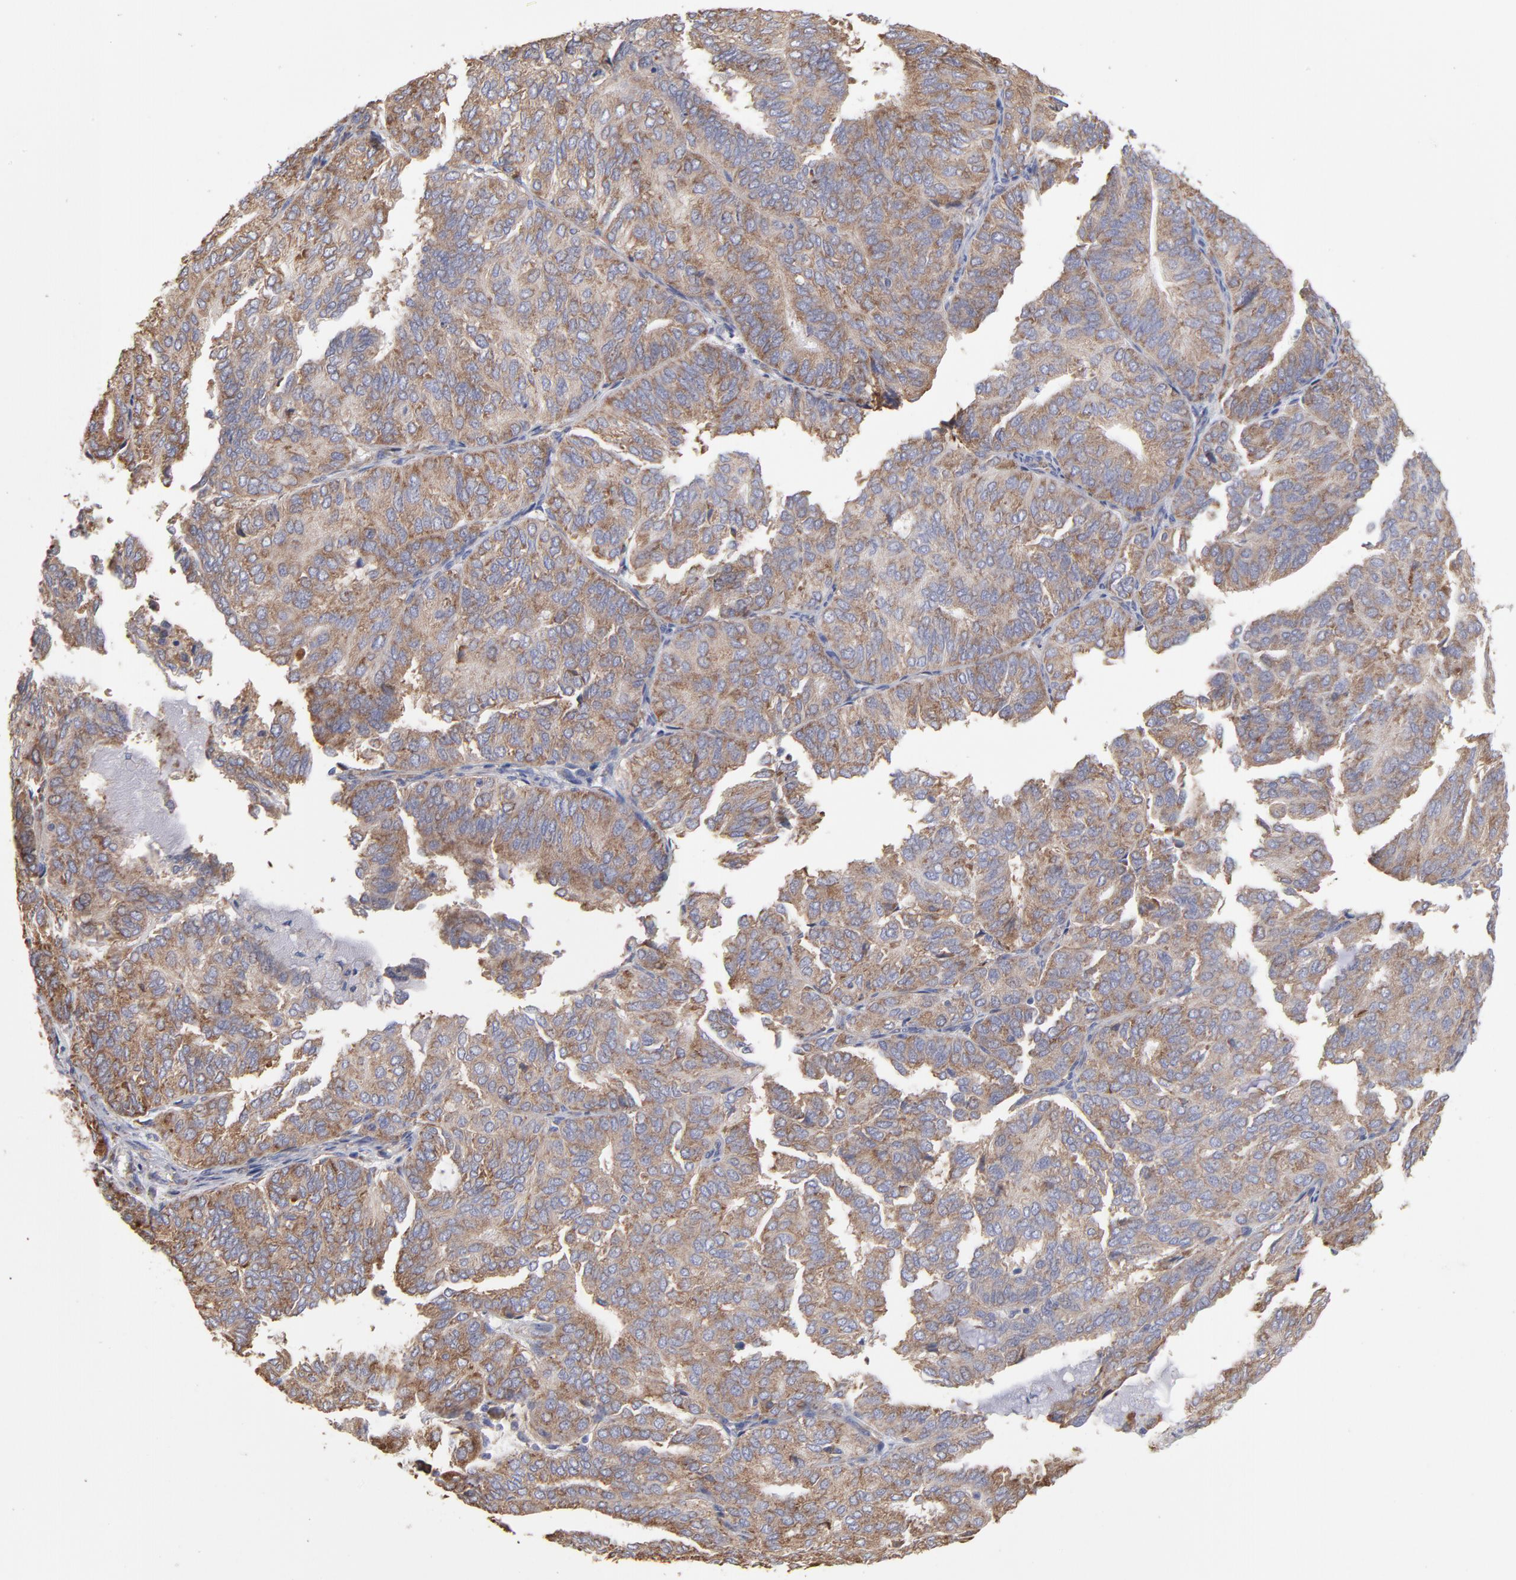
{"staining": {"intensity": "weak", "quantity": ">75%", "location": "cytoplasmic/membranous"}, "tissue": "endometrial cancer", "cell_type": "Tumor cells", "image_type": "cancer", "snomed": [{"axis": "morphology", "description": "Adenocarcinoma, NOS"}, {"axis": "topography", "description": "Endometrium"}], "caption": "Protein expression analysis of endometrial cancer (adenocarcinoma) demonstrates weak cytoplasmic/membranous positivity in approximately >75% of tumor cells. (Stains: DAB in brown, nuclei in blue, Microscopy: brightfield microscopy at high magnification).", "gene": "RPL3", "patient": {"sex": "female", "age": 59}}